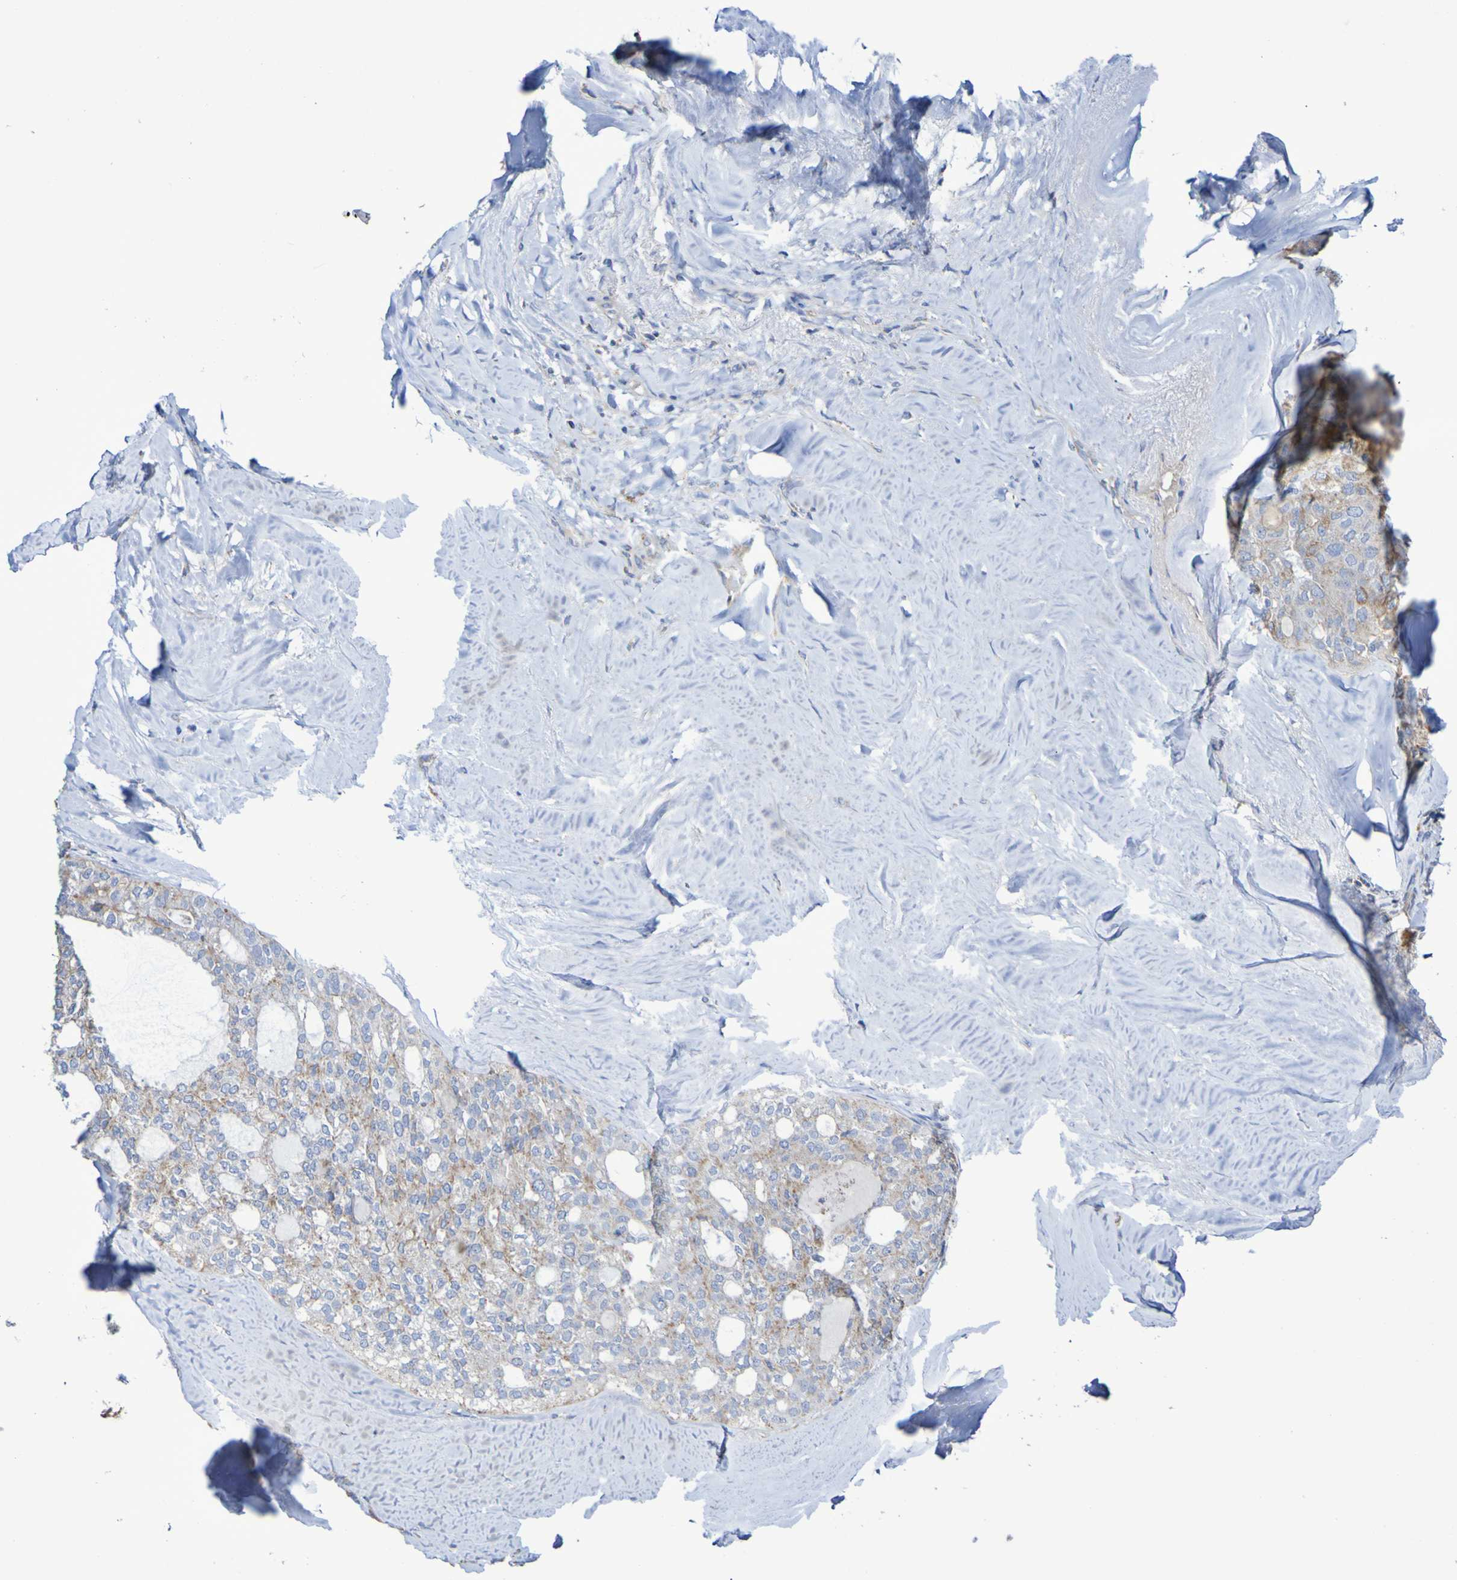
{"staining": {"intensity": "weak", "quantity": ">75%", "location": "cytoplasmic/membranous"}, "tissue": "thyroid cancer", "cell_type": "Tumor cells", "image_type": "cancer", "snomed": [{"axis": "morphology", "description": "Follicular adenoma carcinoma, NOS"}, {"axis": "topography", "description": "Thyroid gland"}], "caption": "Thyroid cancer (follicular adenoma carcinoma) stained for a protein (brown) demonstrates weak cytoplasmic/membranous positive staining in approximately >75% of tumor cells.", "gene": "CNTN2", "patient": {"sex": "male", "age": 75}}